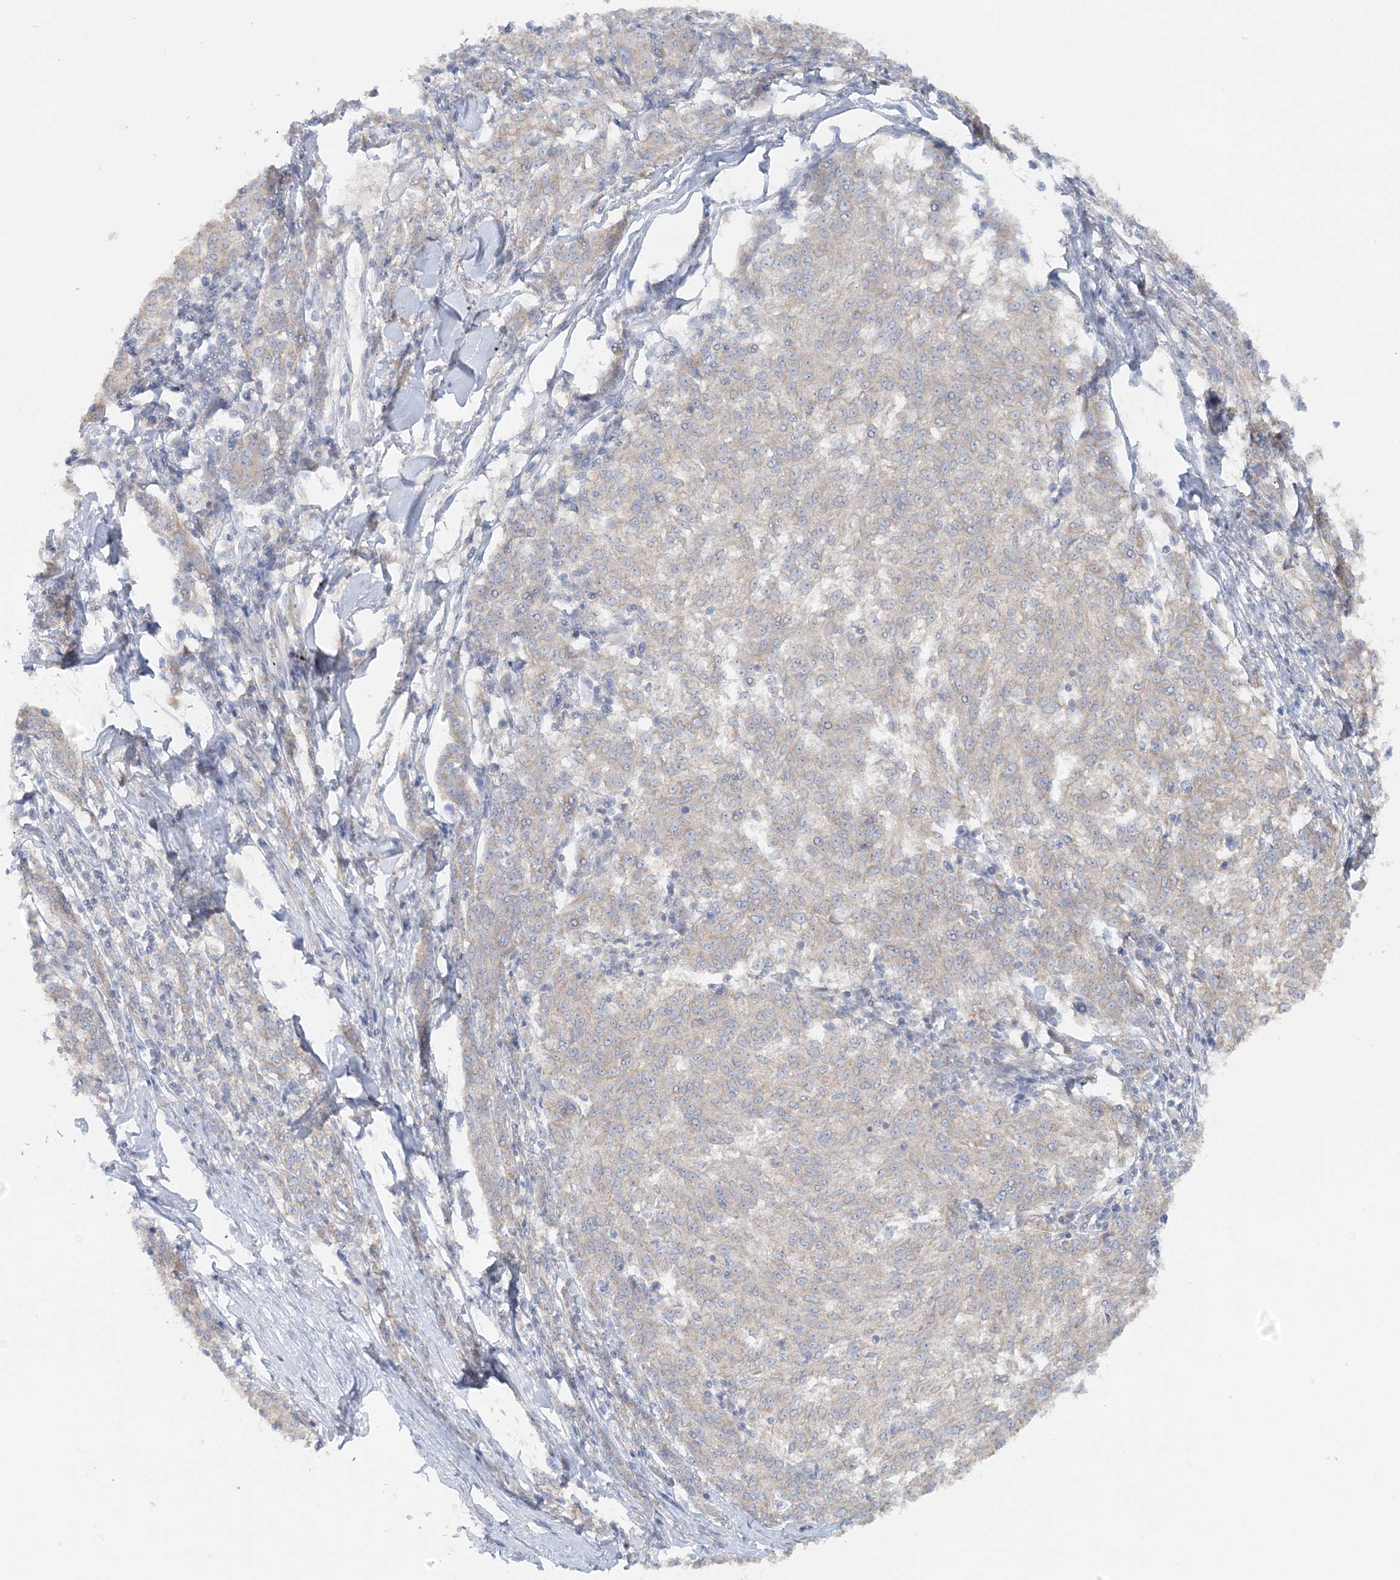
{"staining": {"intensity": "negative", "quantity": "none", "location": "none"}, "tissue": "melanoma", "cell_type": "Tumor cells", "image_type": "cancer", "snomed": [{"axis": "morphology", "description": "Malignant melanoma, NOS"}, {"axis": "topography", "description": "Skin"}], "caption": "The histopathology image reveals no significant positivity in tumor cells of melanoma.", "gene": "TBC1D5", "patient": {"sex": "female", "age": 72}}